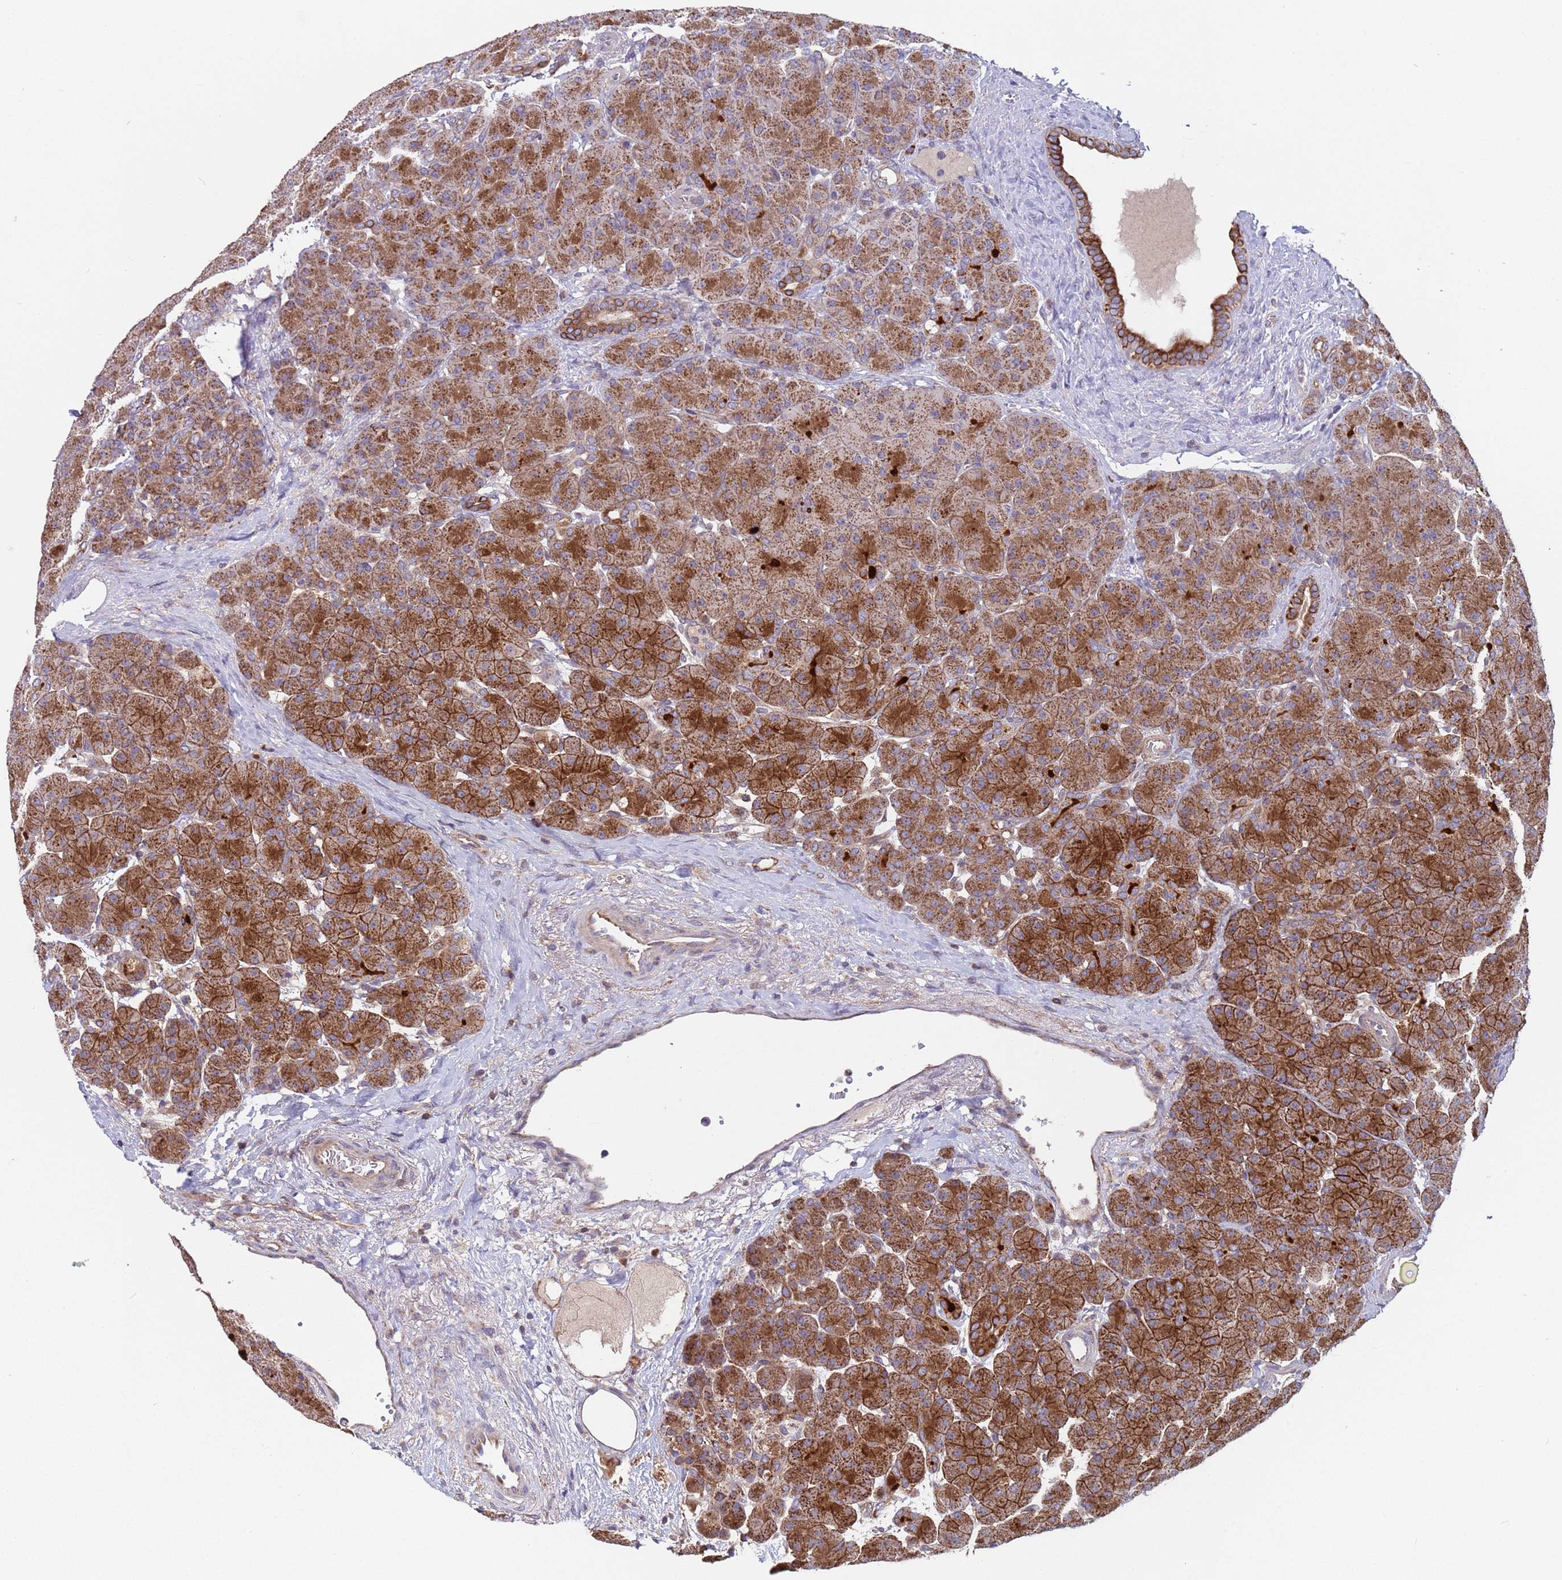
{"staining": {"intensity": "strong", "quantity": ">75%", "location": "cytoplasmic/membranous"}, "tissue": "pancreas", "cell_type": "Exocrine glandular cells", "image_type": "normal", "snomed": [{"axis": "morphology", "description": "Normal tissue, NOS"}, {"axis": "topography", "description": "Pancreas"}], "caption": "Protein staining demonstrates strong cytoplasmic/membranous expression in approximately >75% of exocrine glandular cells in normal pancreas.", "gene": "ACAD8", "patient": {"sex": "male", "age": 66}}